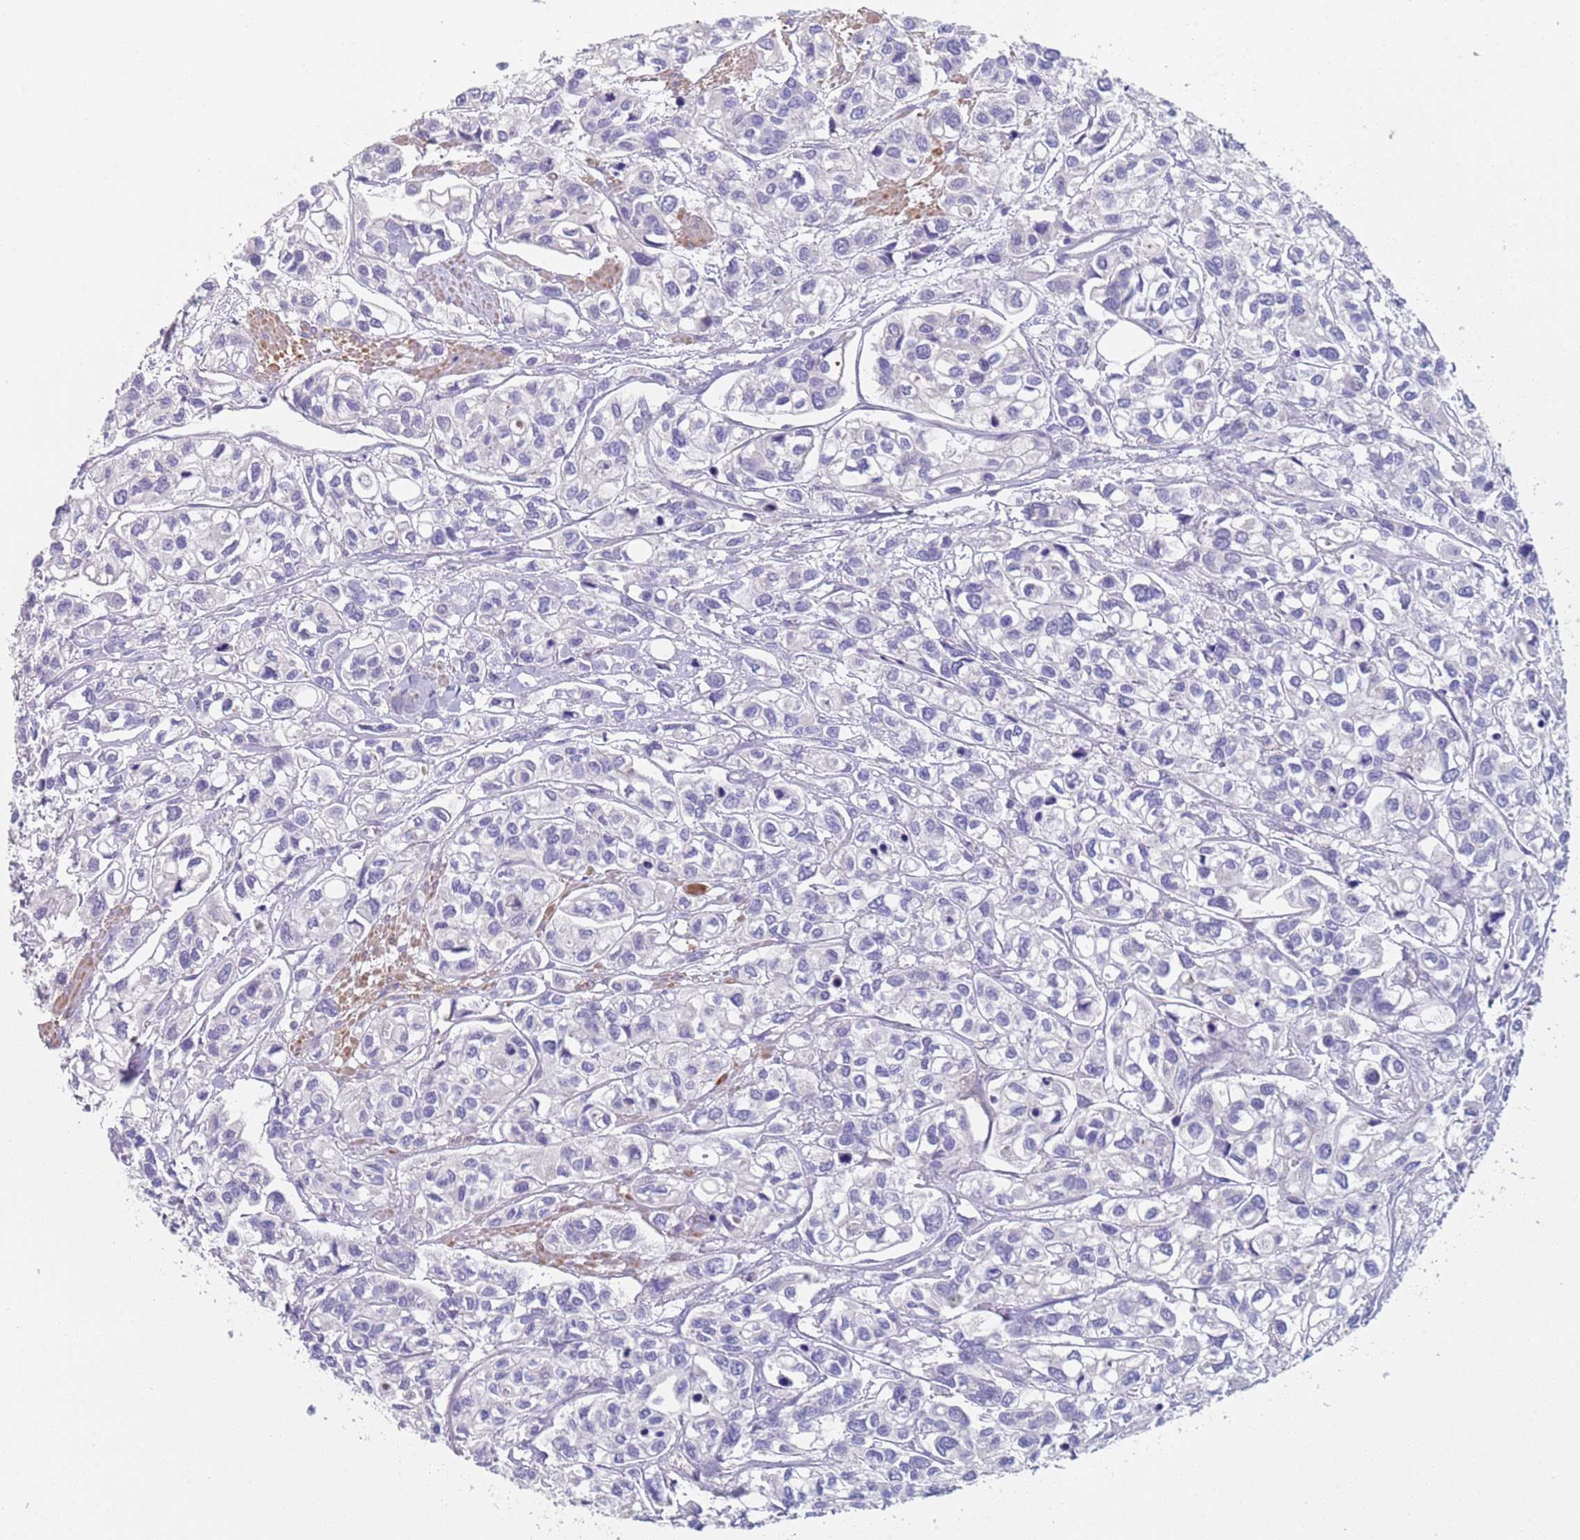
{"staining": {"intensity": "negative", "quantity": "none", "location": "none"}, "tissue": "urothelial cancer", "cell_type": "Tumor cells", "image_type": "cancer", "snomed": [{"axis": "morphology", "description": "Urothelial carcinoma, High grade"}, {"axis": "topography", "description": "Urinary bladder"}], "caption": "Micrograph shows no significant protein staining in tumor cells of urothelial cancer.", "gene": "KBTBD3", "patient": {"sex": "male", "age": 67}}